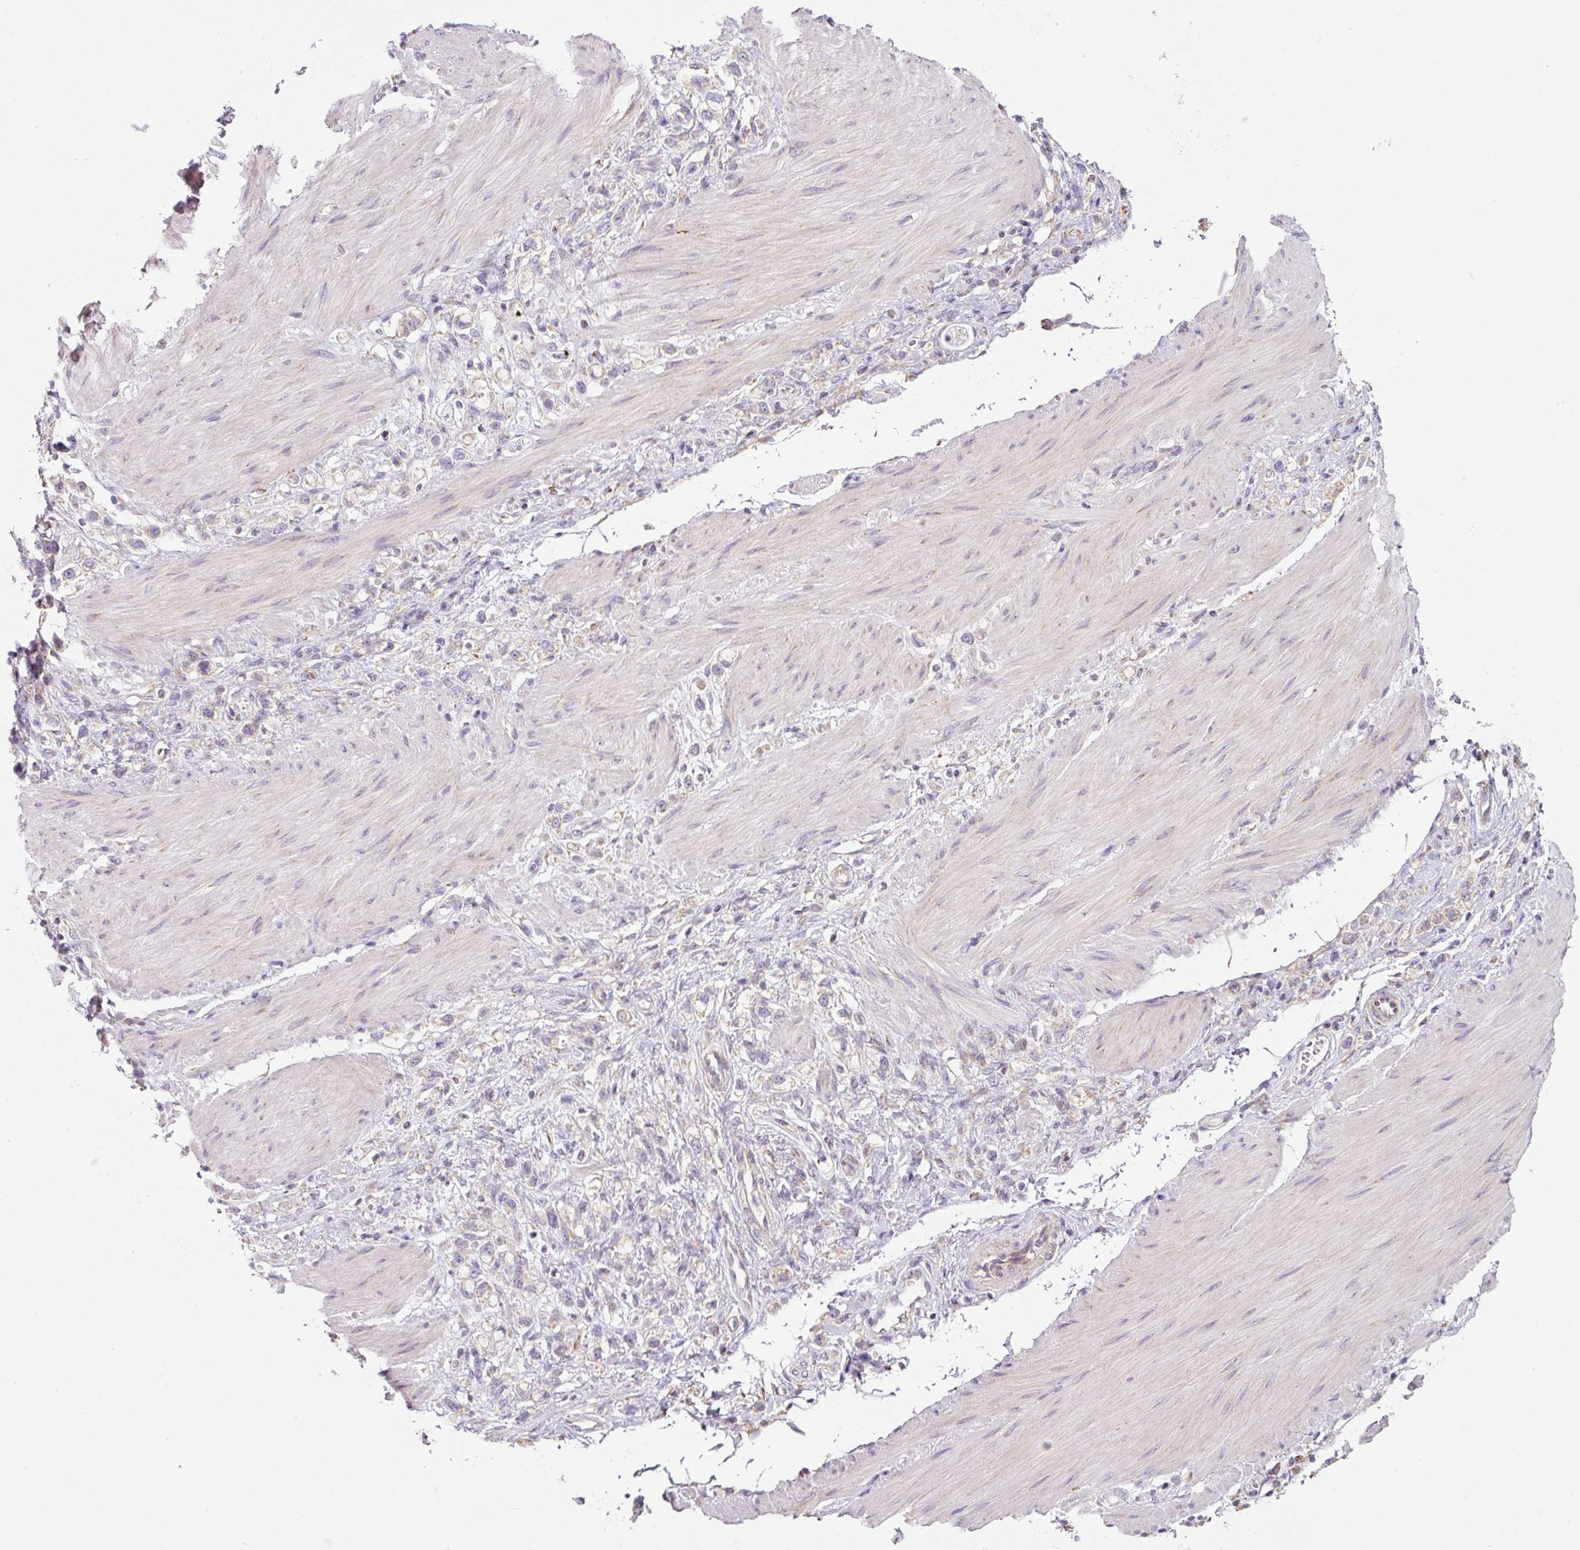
{"staining": {"intensity": "negative", "quantity": "none", "location": "none"}, "tissue": "stomach cancer", "cell_type": "Tumor cells", "image_type": "cancer", "snomed": [{"axis": "morphology", "description": "Adenocarcinoma, NOS"}, {"axis": "topography", "description": "Stomach"}], "caption": "The image displays no significant positivity in tumor cells of adenocarcinoma (stomach).", "gene": "MORN4", "patient": {"sex": "female", "age": 65}}